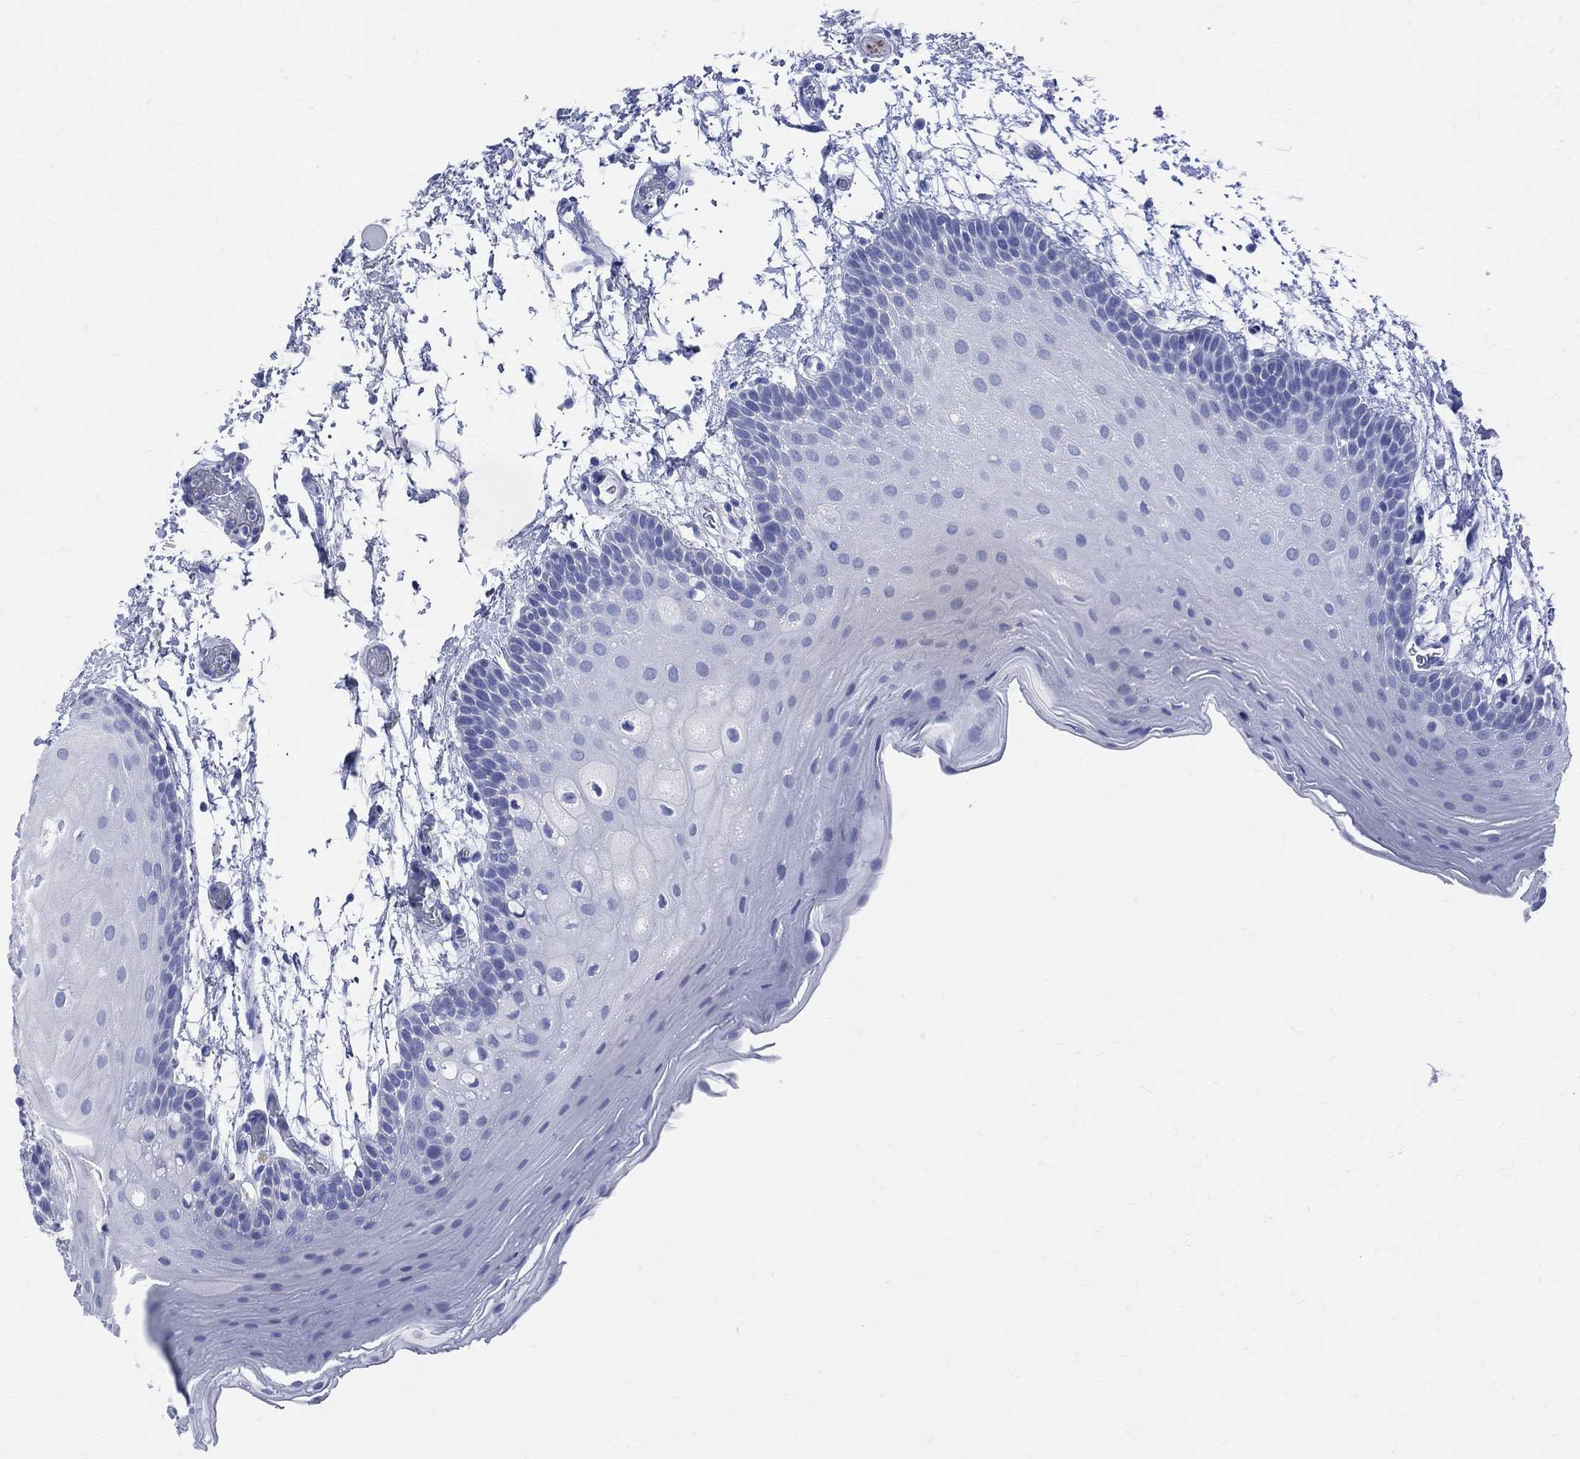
{"staining": {"intensity": "negative", "quantity": "none", "location": "none"}, "tissue": "oral mucosa", "cell_type": "Squamous epithelial cells", "image_type": "normal", "snomed": [{"axis": "morphology", "description": "Normal tissue, NOS"}, {"axis": "topography", "description": "Oral tissue"}], "caption": "Immunohistochemistry of normal oral mucosa displays no expression in squamous epithelial cells. Nuclei are stained in blue.", "gene": "SYP", "patient": {"sex": "male", "age": 62}}